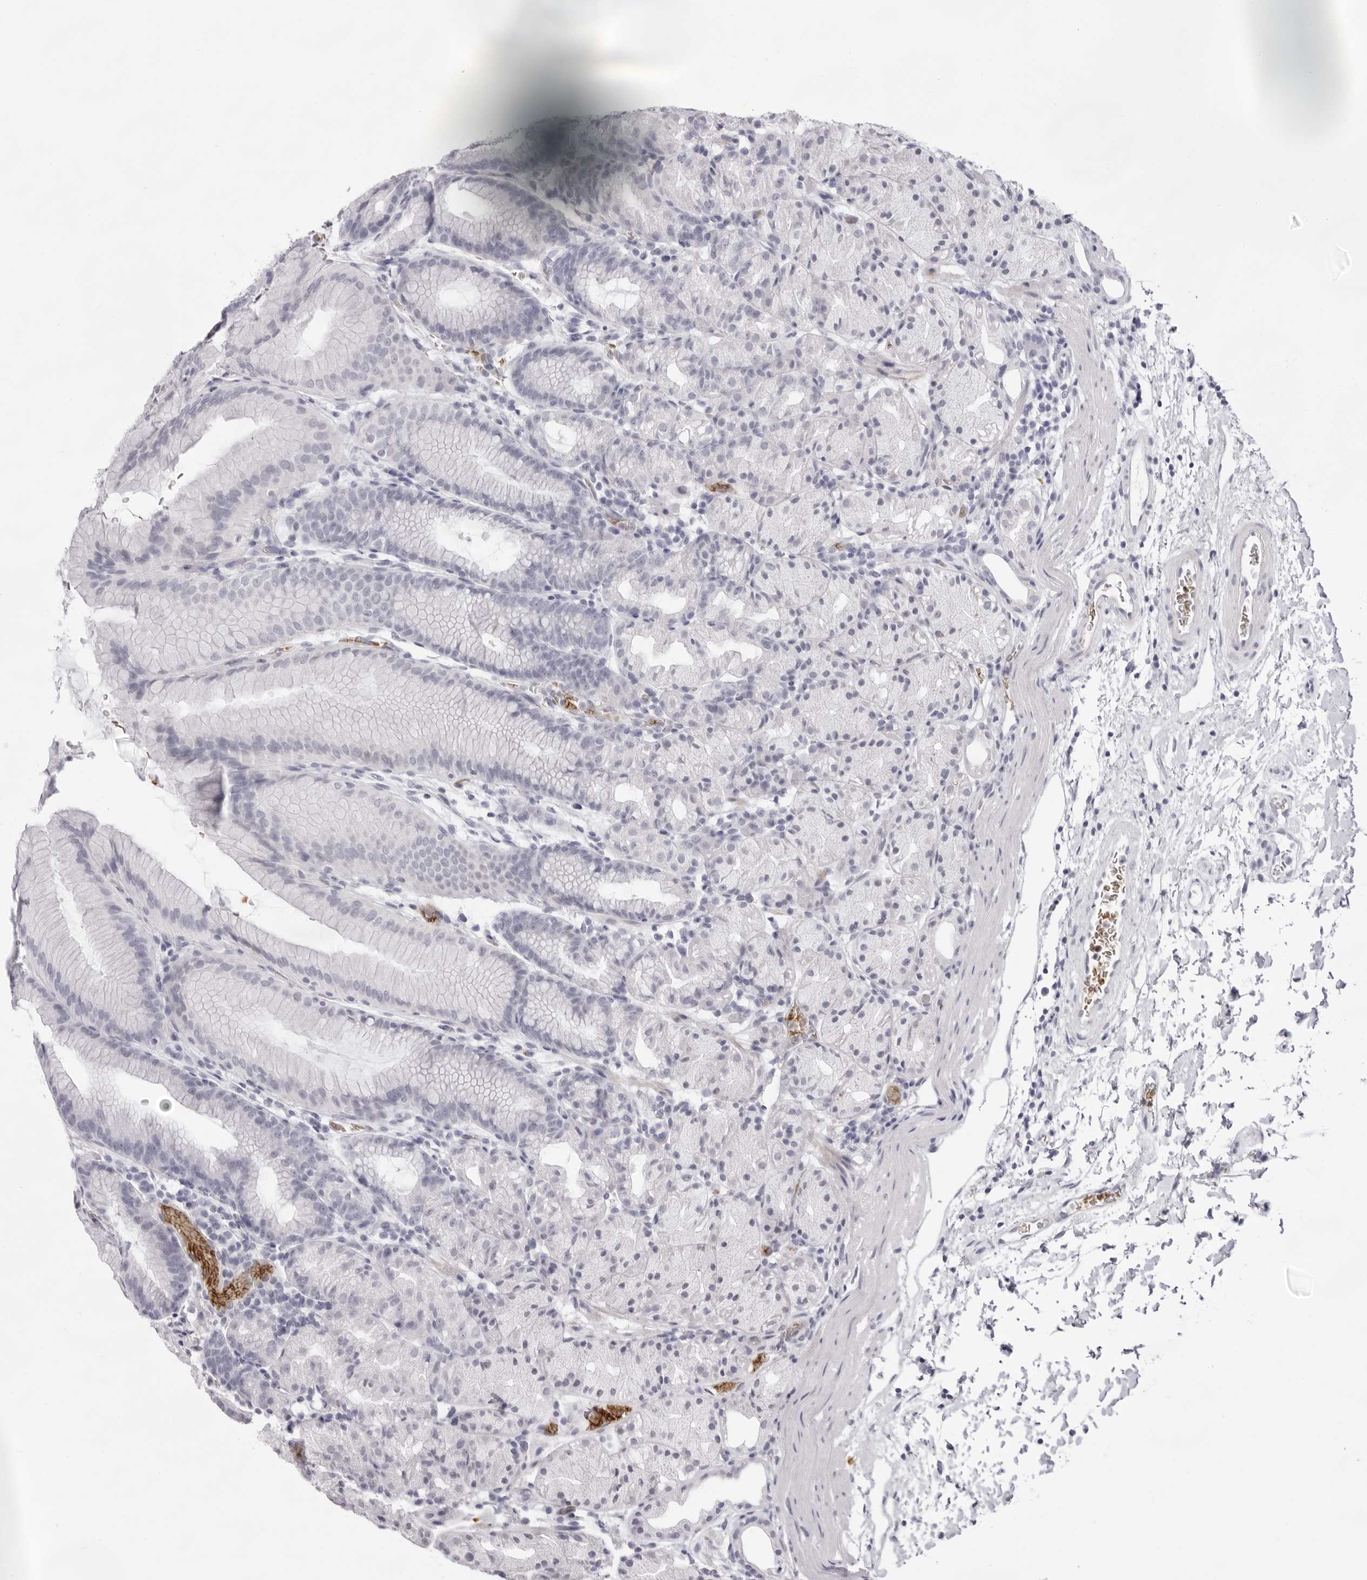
{"staining": {"intensity": "negative", "quantity": "none", "location": "none"}, "tissue": "stomach", "cell_type": "Glandular cells", "image_type": "normal", "snomed": [{"axis": "morphology", "description": "Normal tissue, NOS"}, {"axis": "topography", "description": "Stomach, upper"}], "caption": "A high-resolution micrograph shows immunohistochemistry staining of normal stomach, which exhibits no significant expression in glandular cells. (DAB (3,3'-diaminobenzidine) immunohistochemistry visualized using brightfield microscopy, high magnification).", "gene": "SPTA1", "patient": {"sex": "male", "age": 48}}